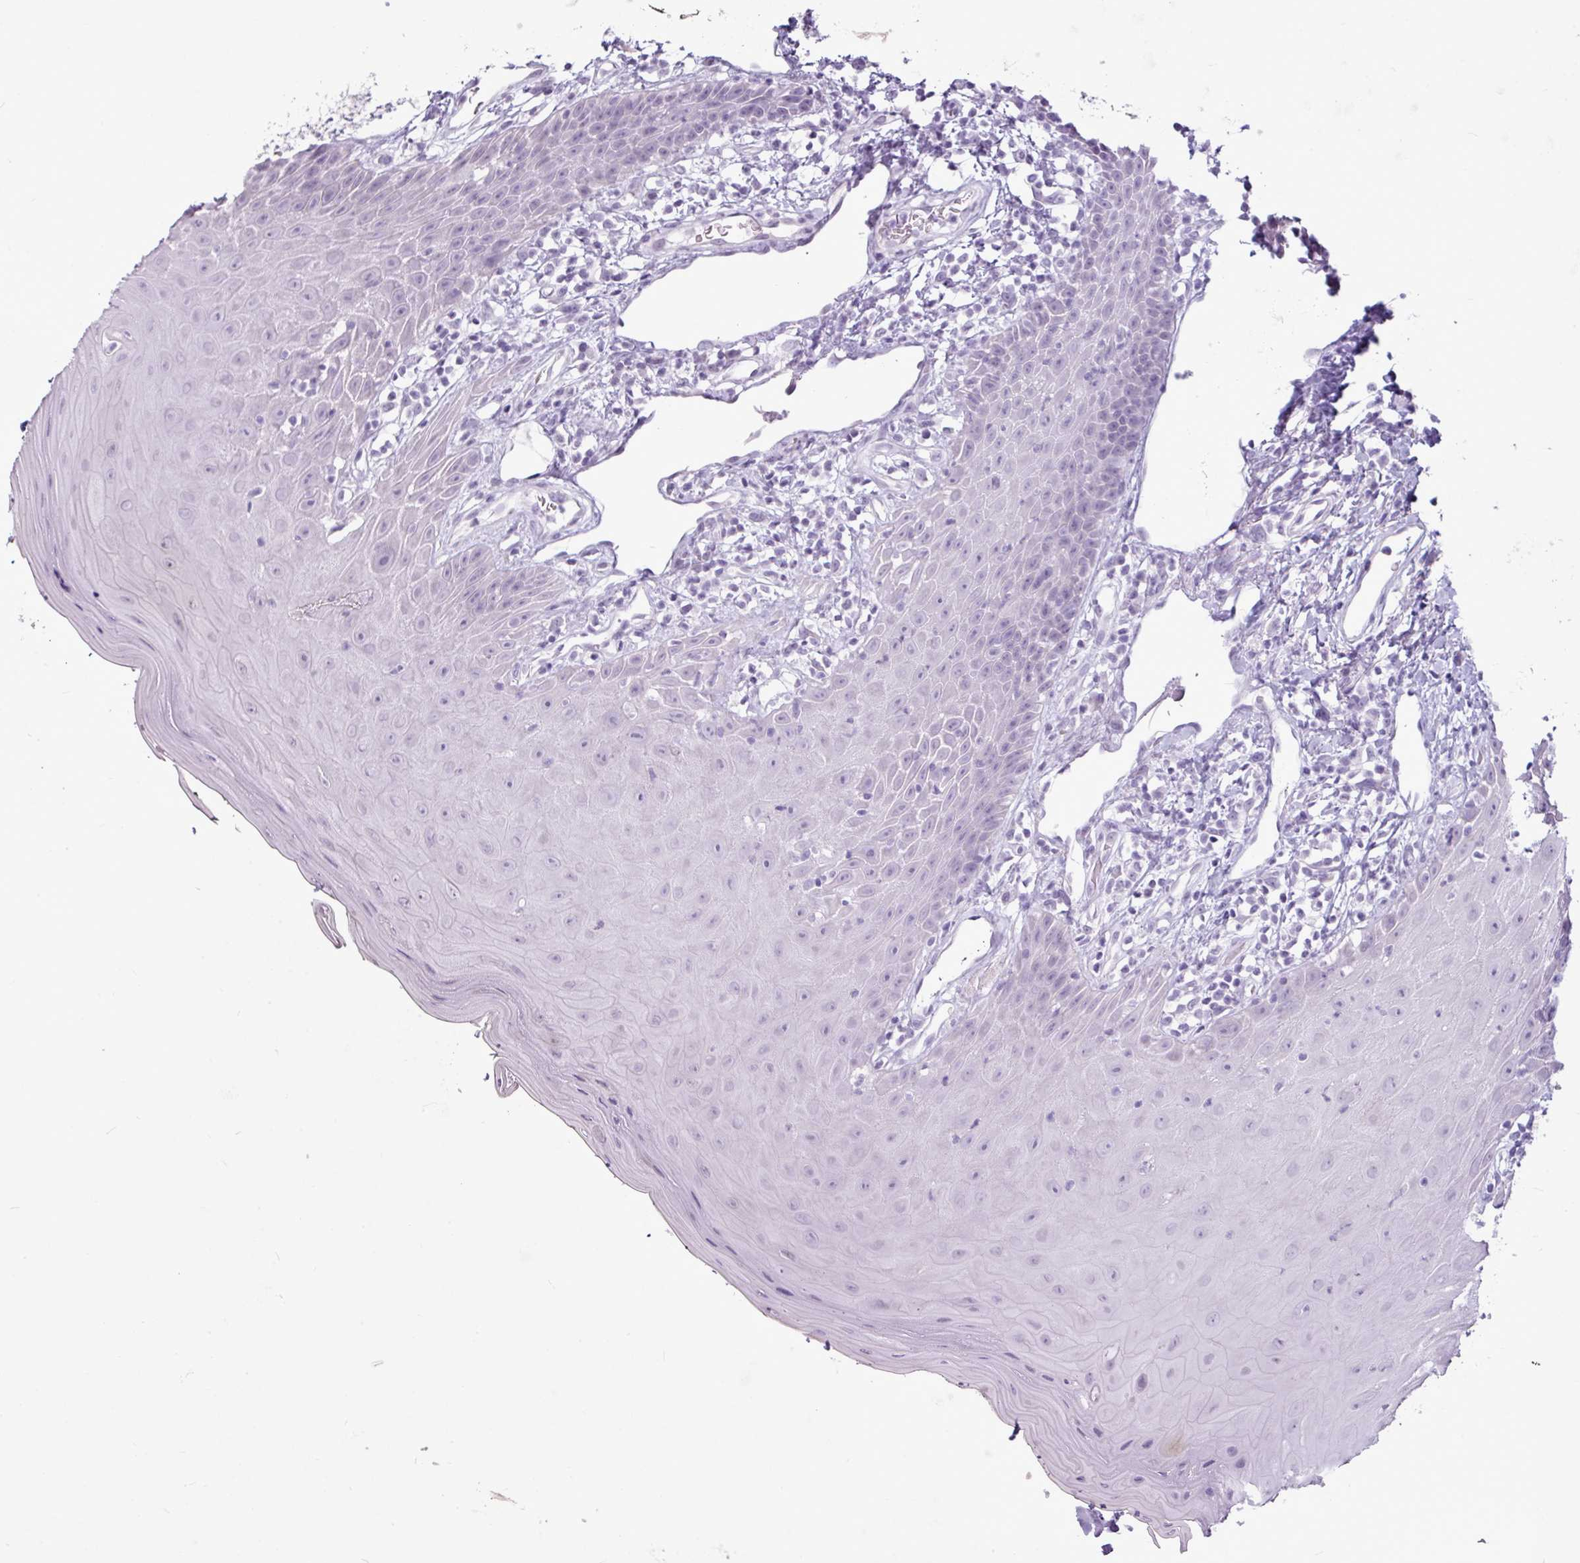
{"staining": {"intensity": "negative", "quantity": "none", "location": "none"}, "tissue": "oral mucosa", "cell_type": "Squamous epithelial cells", "image_type": "normal", "snomed": [{"axis": "morphology", "description": "Normal tissue, NOS"}, {"axis": "topography", "description": "Oral tissue"}, {"axis": "topography", "description": "Tounge, NOS"}], "caption": "An image of oral mucosa stained for a protein exhibits no brown staining in squamous epithelial cells. (DAB (3,3'-diaminobenzidine) immunohistochemistry (IHC), high magnification).", "gene": "AMY2A", "patient": {"sex": "female", "age": 59}}